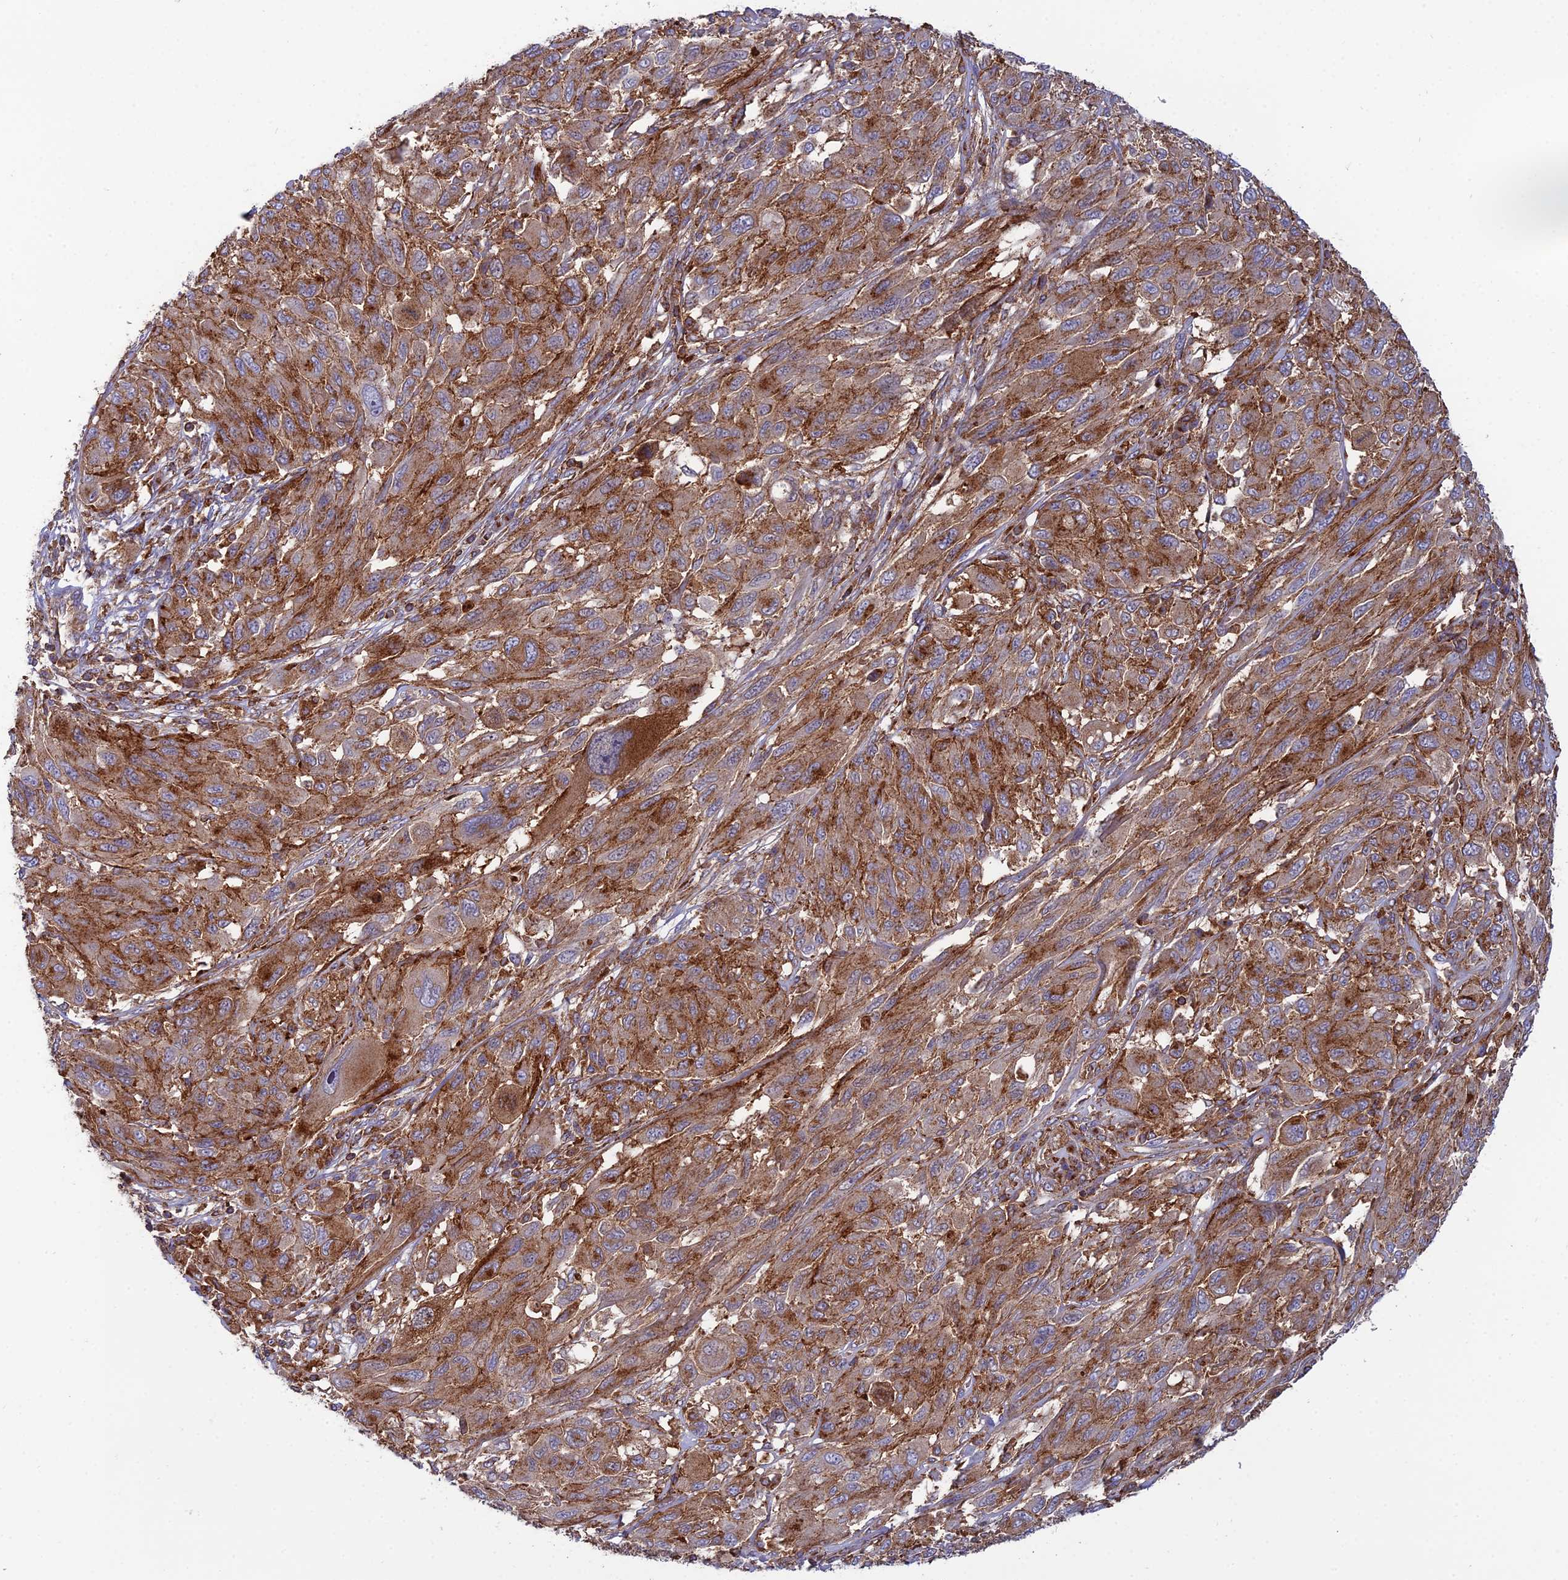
{"staining": {"intensity": "moderate", "quantity": ">75%", "location": "cytoplasmic/membranous"}, "tissue": "melanoma", "cell_type": "Tumor cells", "image_type": "cancer", "snomed": [{"axis": "morphology", "description": "Malignant melanoma, NOS"}, {"axis": "topography", "description": "Skin"}], "caption": "Immunohistochemical staining of malignant melanoma shows moderate cytoplasmic/membranous protein expression in about >75% of tumor cells.", "gene": "LNPEP", "patient": {"sex": "female", "age": 91}}